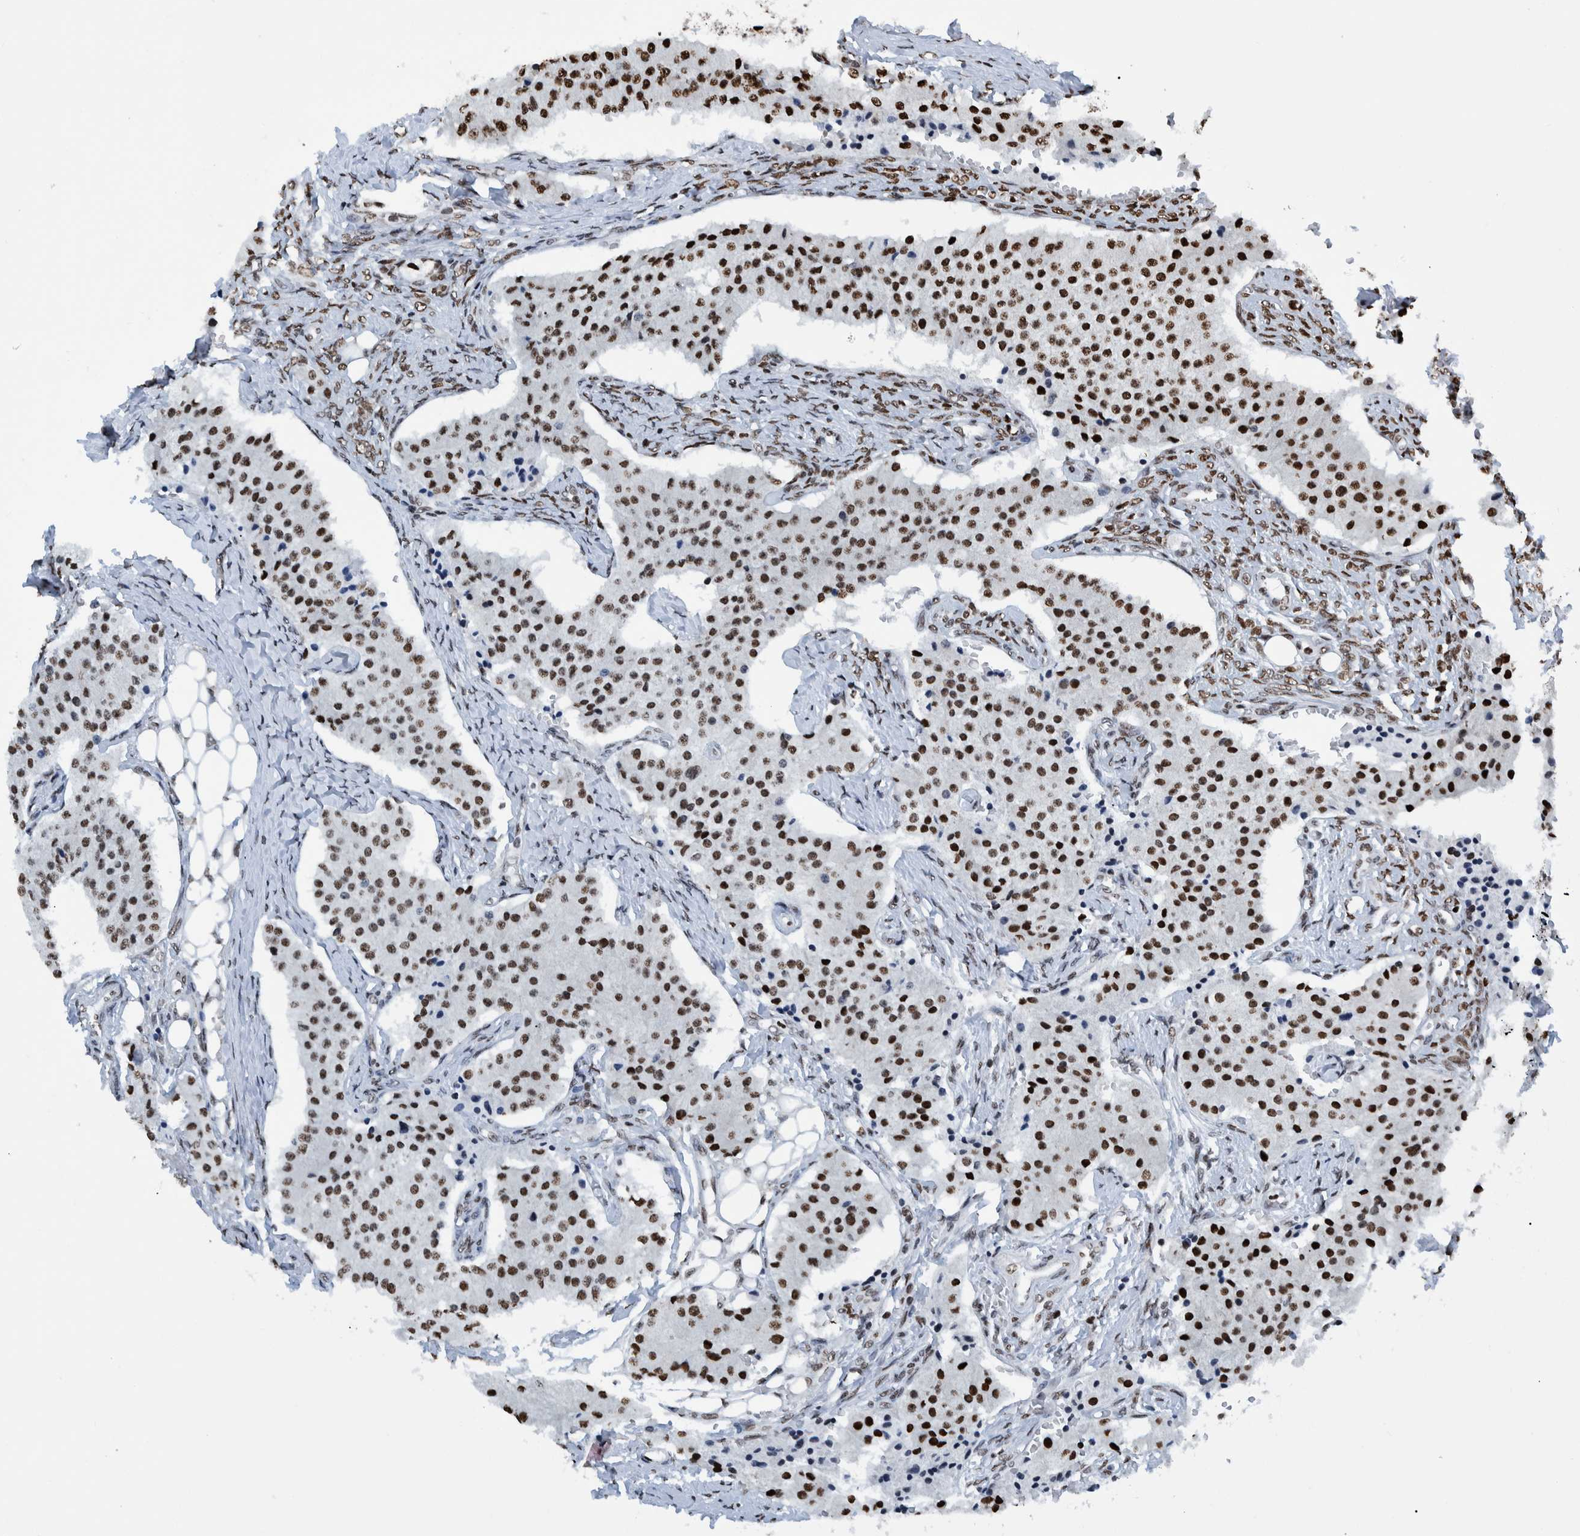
{"staining": {"intensity": "strong", "quantity": ">75%", "location": "nuclear"}, "tissue": "carcinoid", "cell_type": "Tumor cells", "image_type": "cancer", "snomed": [{"axis": "morphology", "description": "Carcinoid, malignant, NOS"}, {"axis": "topography", "description": "Colon"}], "caption": "Immunohistochemistry (IHC) of human carcinoid demonstrates high levels of strong nuclear staining in approximately >75% of tumor cells. (DAB (3,3'-diaminobenzidine) IHC, brown staining for protein, blue staining for nuclei).", "gene": "HEATR9", "patient": {"sex": "female", "age": 52}}